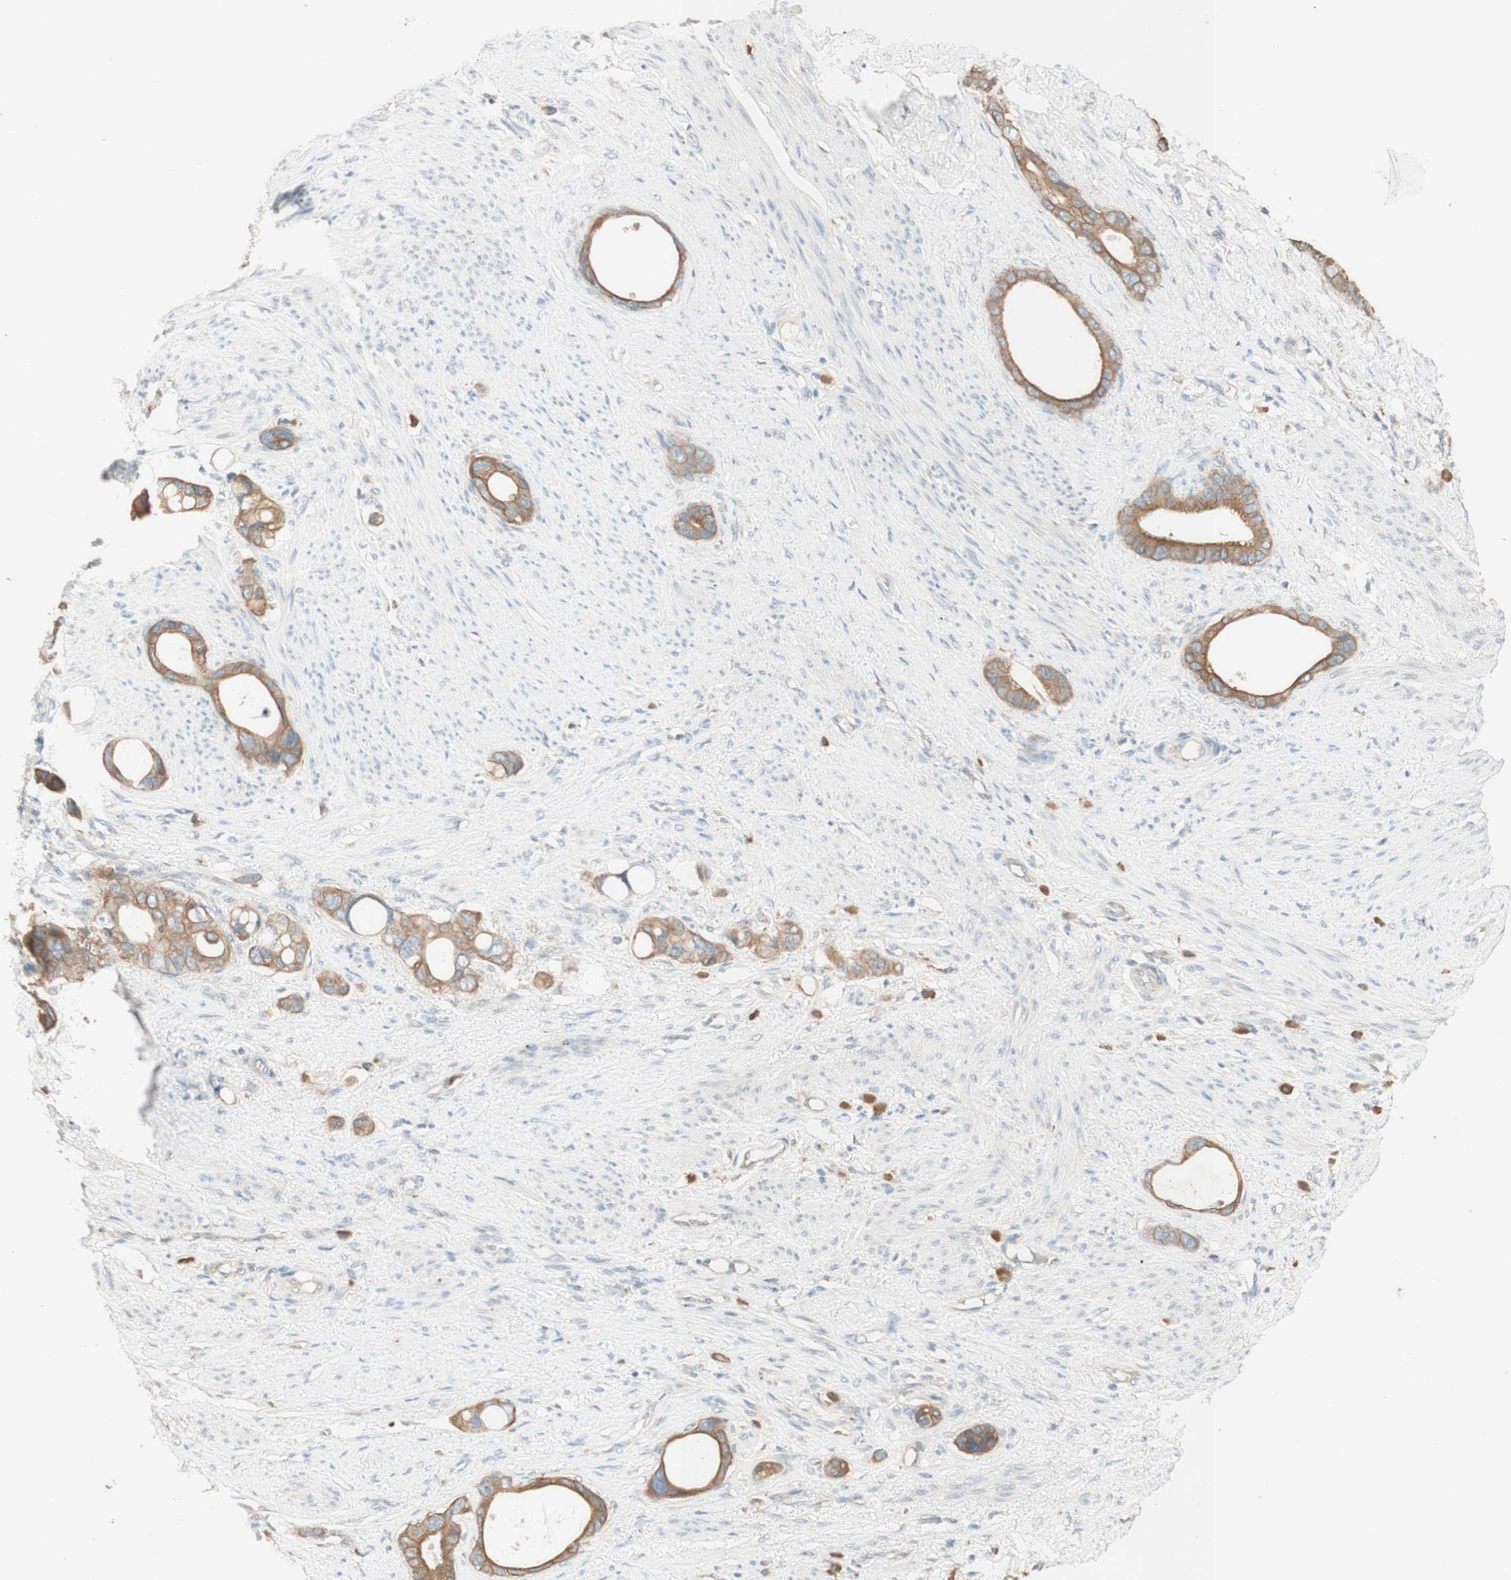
{"staining": {"intensity": "moderate", "quantity": ">75%", "location": "cytoplasmic/membranous"}, "tissue": "stomach cancer", "cell_type": "Tumor cells", "image_type": "cancer", "snomed": [{"axis": "morphology", "description": "Adenocarcinoma, NOS"}, {"axis": "topography", "description": "Stomach"}], "caption": "Brown immunohistochemical staining in adenocarcinoma (stomach) exhibits moderate cytoplasmic/membranous expression in approximately >75% of tumor cells.", "gene": "CLCN2", "patient": {"sex": "female", "age": 75}}